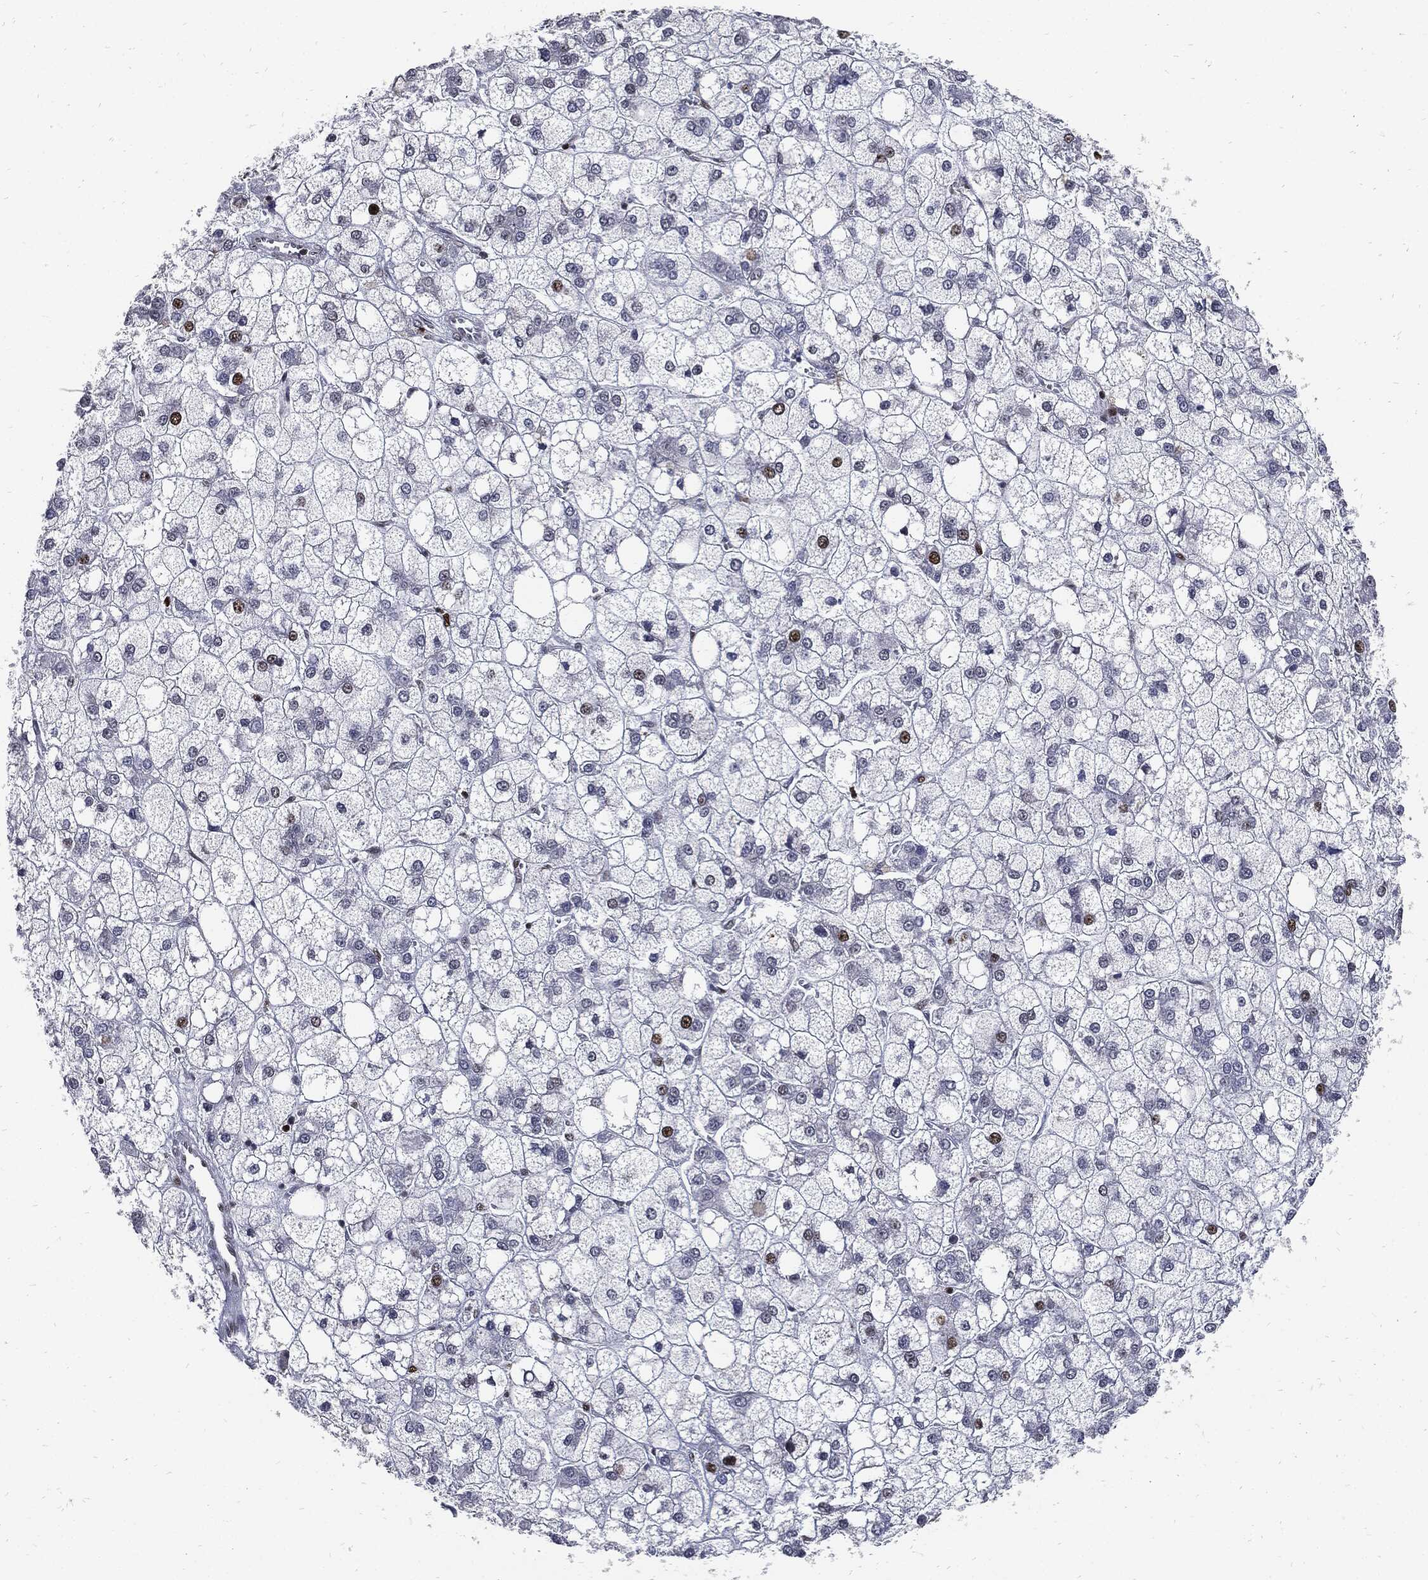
{"staining": {"intensity": "strong", "quantity": "<25%", "location": "nuclear"}, "tissue": "liver cancer", "cell_type": "Tumor cells", "image_type": "cancer", "snomed": [{"axis": "morphology", "description": "Carcinoma, Hepatocellular, NOS"}, {"axis": "topography", "description": "Liver"}], "caption": "Liver cancer stained with DAB (3,3'-diaminobenzidine) immunohistochemistry (IHC) exhibits medium levels of strong nuclear positivity in about <25% of tumor cells. (DAB IHC with brightfield microscopy, high magnification).", "gene": "NBN", "patient": {"sex": "male", "age": 73}}